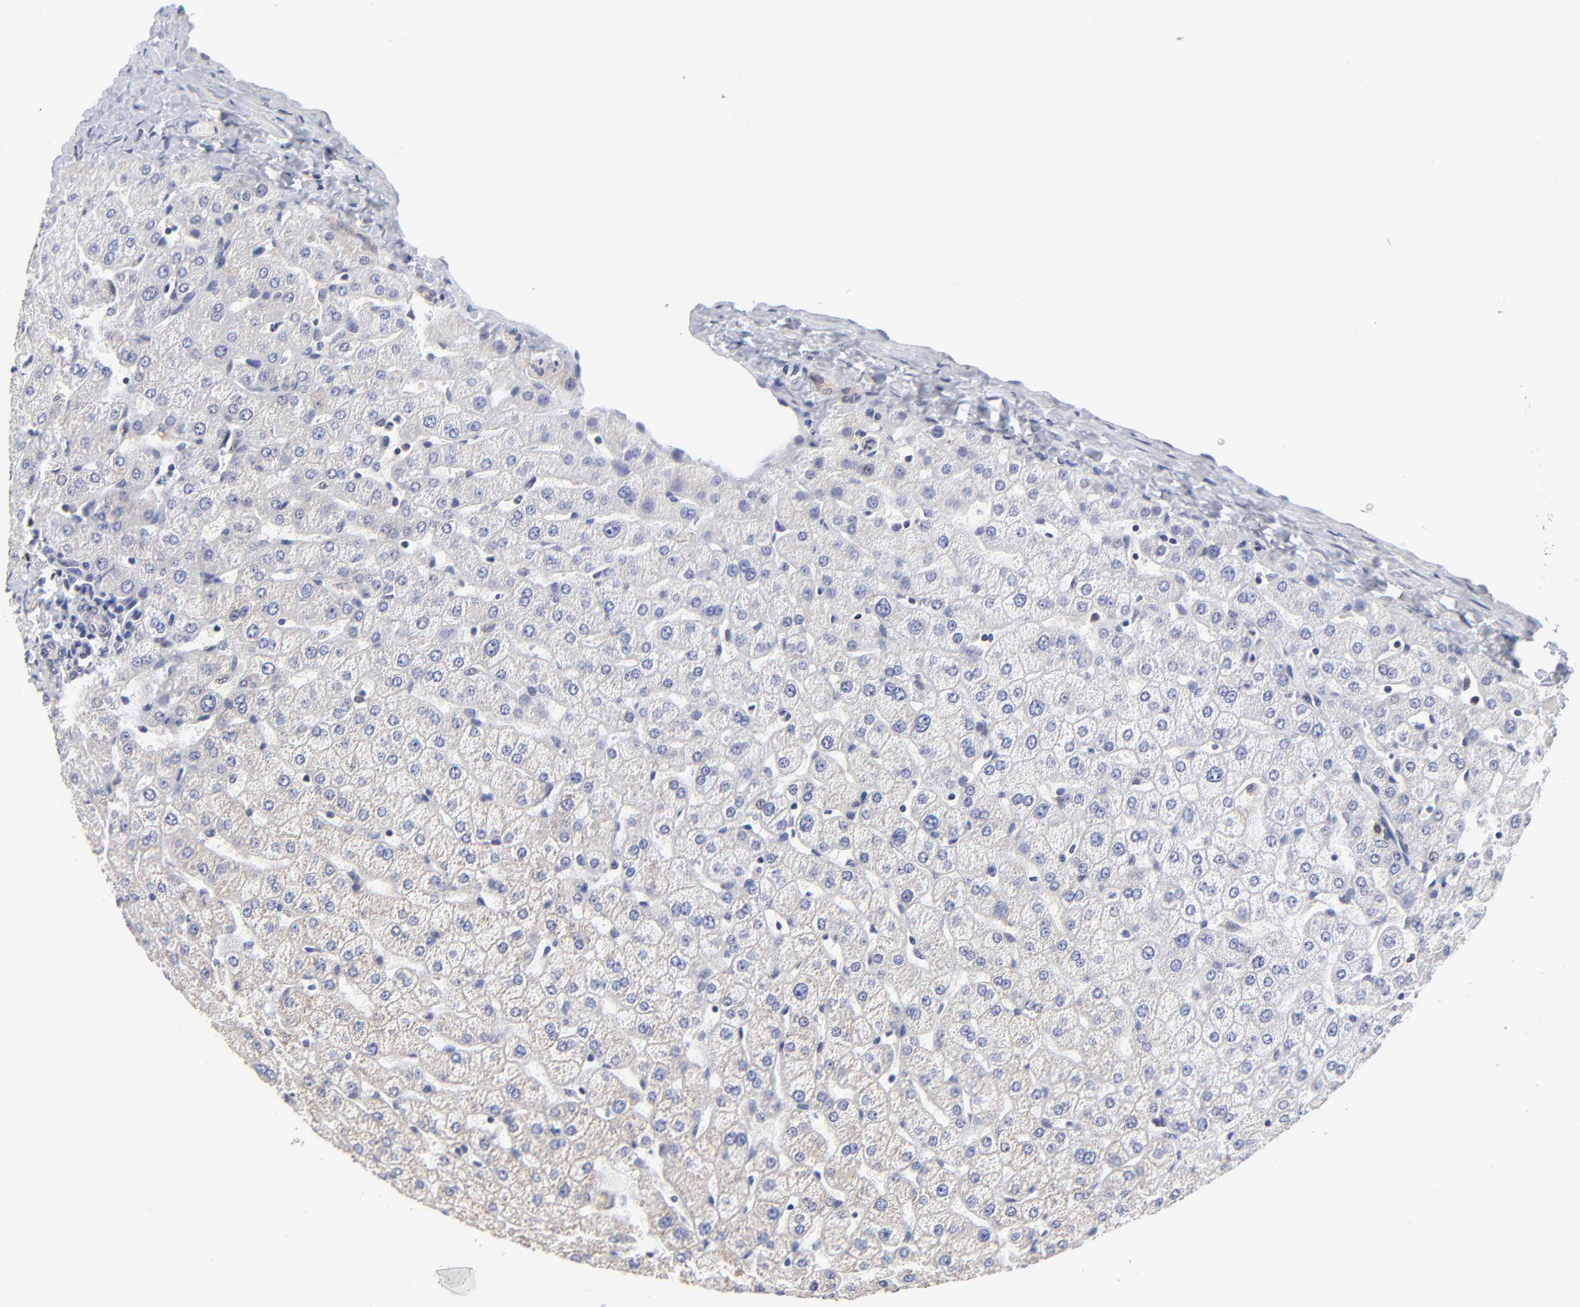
{"staining": {"intensity": "weak", "quantity": "<25%", "location": "cytoplasmic/membranous"}, "tissue": "liver", "cell_type": "Cholangiocytes", "image_type": "normal", "snomed": [{"axis": "morphology", "description": "Normal tissue, NOS"}, {"axis": "morphology", "description": "Fibrosis, NOS"}, {"axis": "topography", "description": "Liver"}], "caption": "This is a micrograph of immunohistochemistry (IHC) staining of benign liver, which shows no staining in cholangiocytes.", "gene": "FBXL12", "patient": {"sex": "female", "age": 29}}